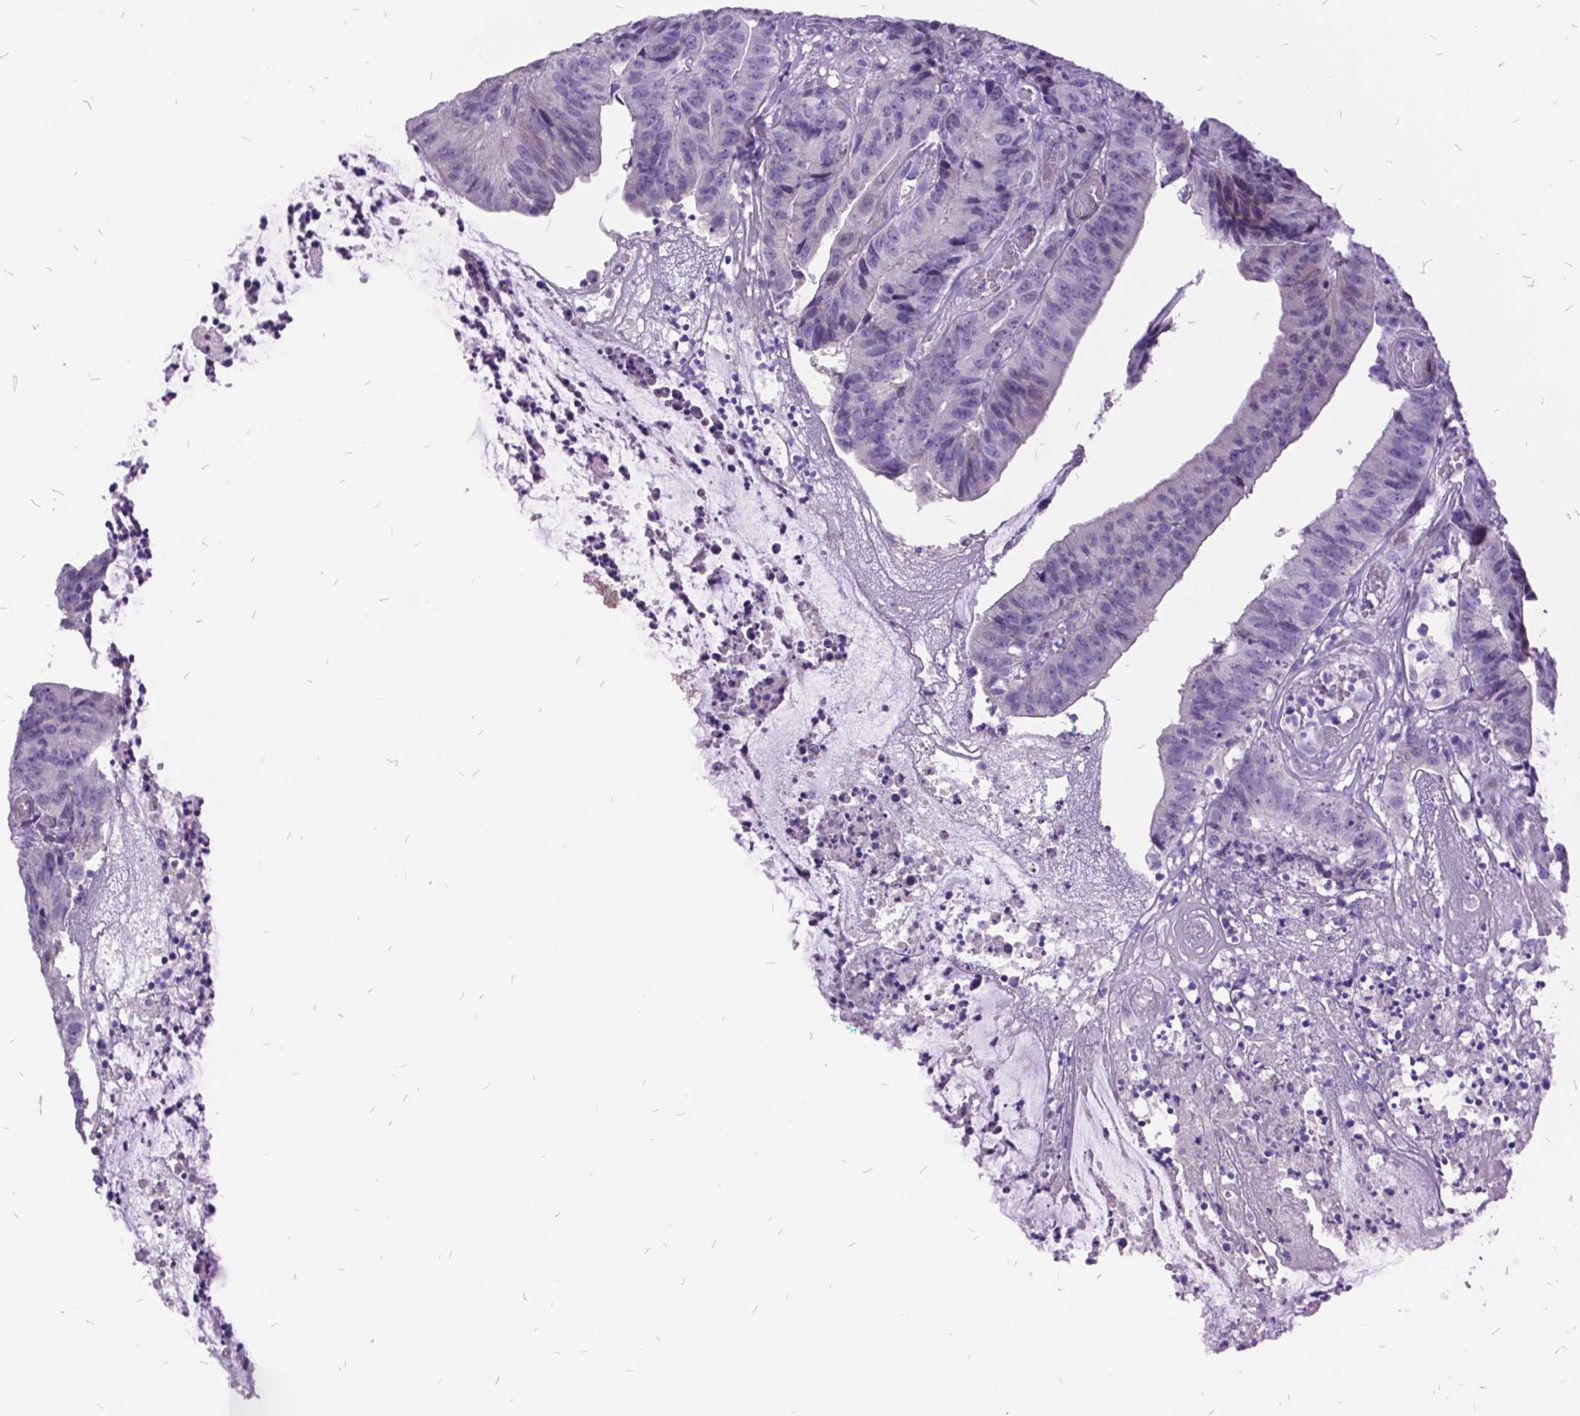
{"staining": {"intensity": "weak", "quantity": "25%-75%", "location": "cytoplasmic/membranous"}, "tissue": "colorectal cancer", "cell_type": "Tumor cells", "image_type": "cancer", "snomed": [{"axis": "morphology", "description": "Adenocarcinoma, NOS"}, {"axis": "topography", "description": "Colon"}], "caption": "The micrograph reveals staining of colorectal cancer, revealing weak cytoplasmic/membranous protein positivity (brown color) within tumor cells.", "gene": "ITGB6", "patient": {"sex": "female", "age": 78}}